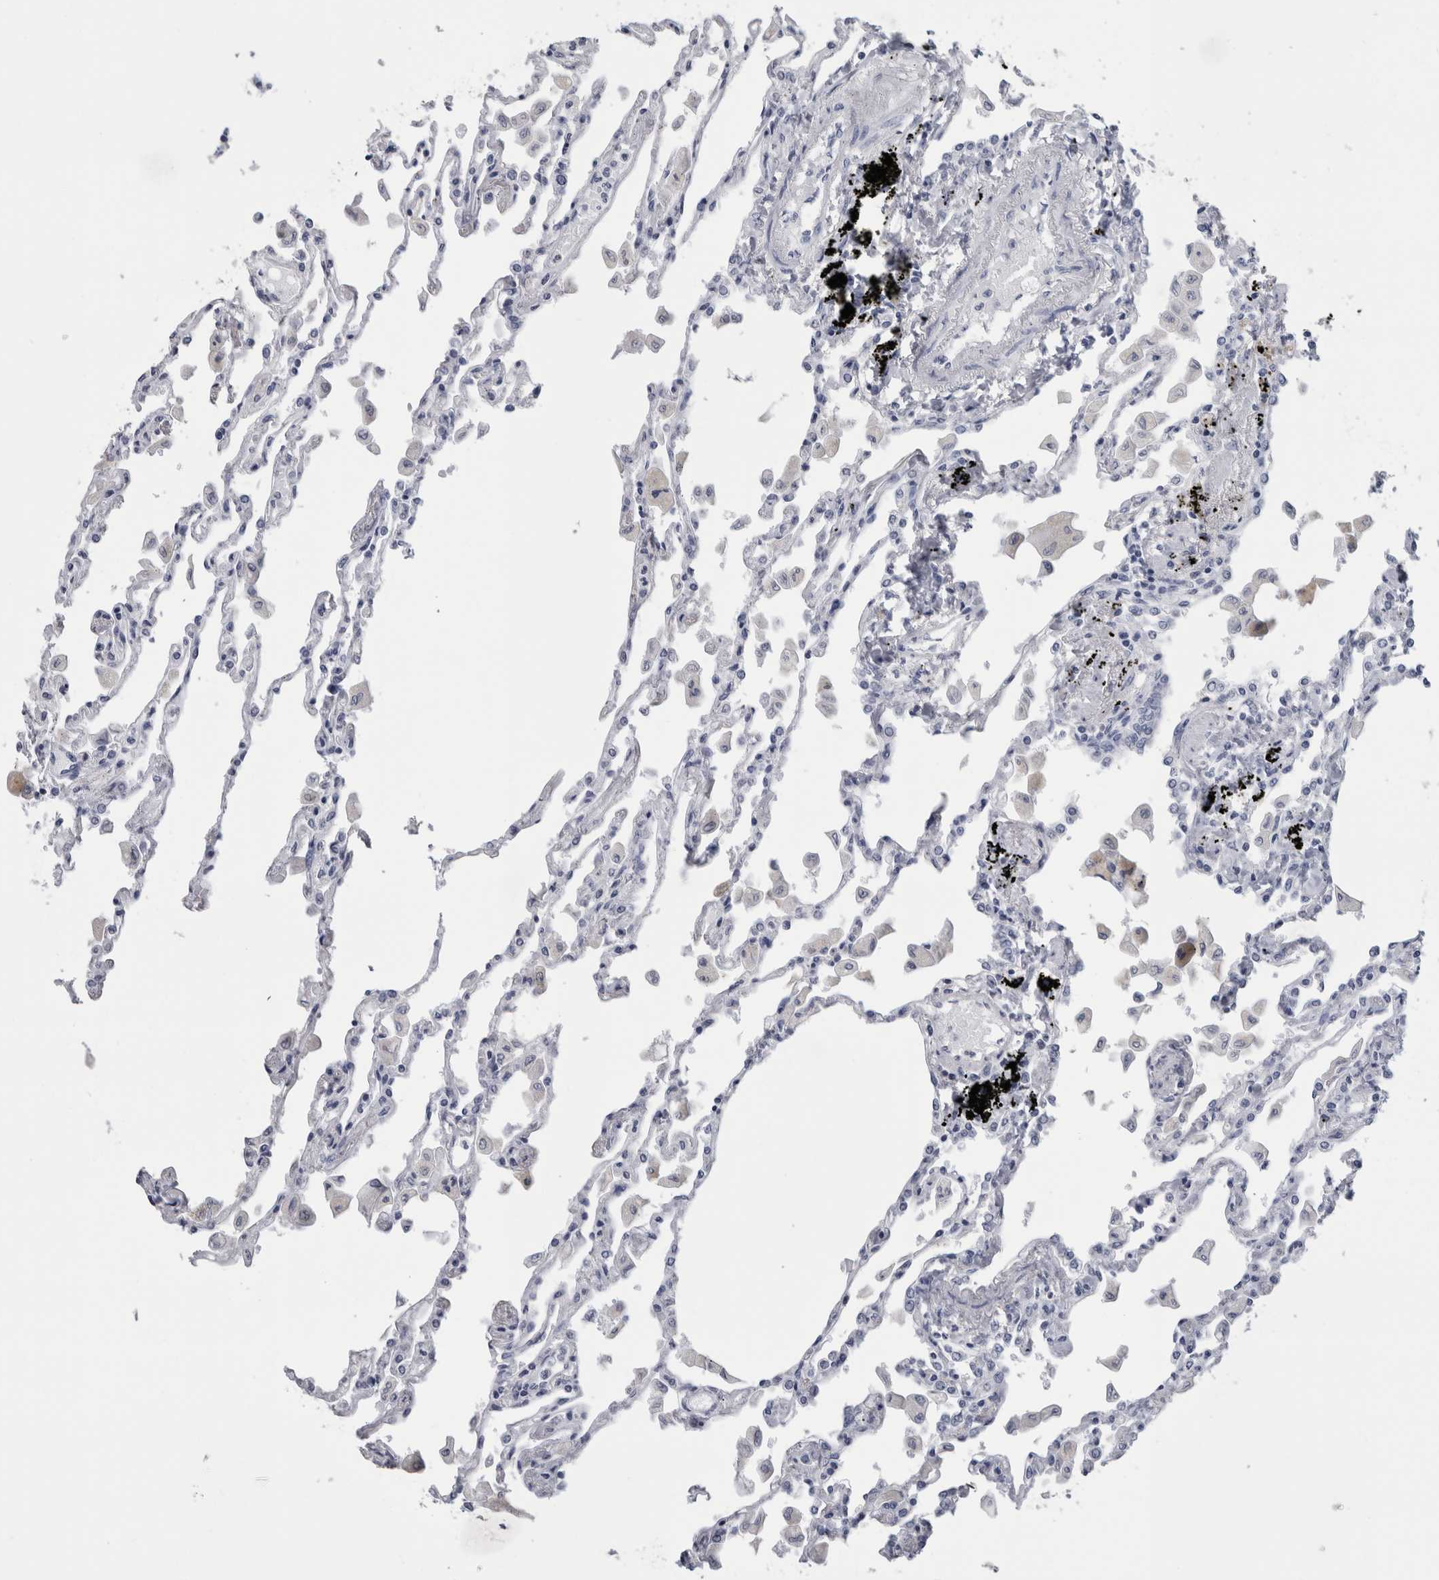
{"staining": {"intensity": "negative", "quantity": "none", "location": "none"}, "tissue": "lung", "cell_type": "Alveolar cells", "image_type": "normal", "snomed": [{"axis": "morphology", "description": "Normal tissue, NOS"}, {"axis": "topography", "description": "Bronchus"}, {"axis": "topography", "description": "Lung"}], "caption": "This is an IHC photomicrograph of benign lung. There is no expression in alveolar cells.", "gene": "PTH", "patient": {"sex": "female", "age": 49}}